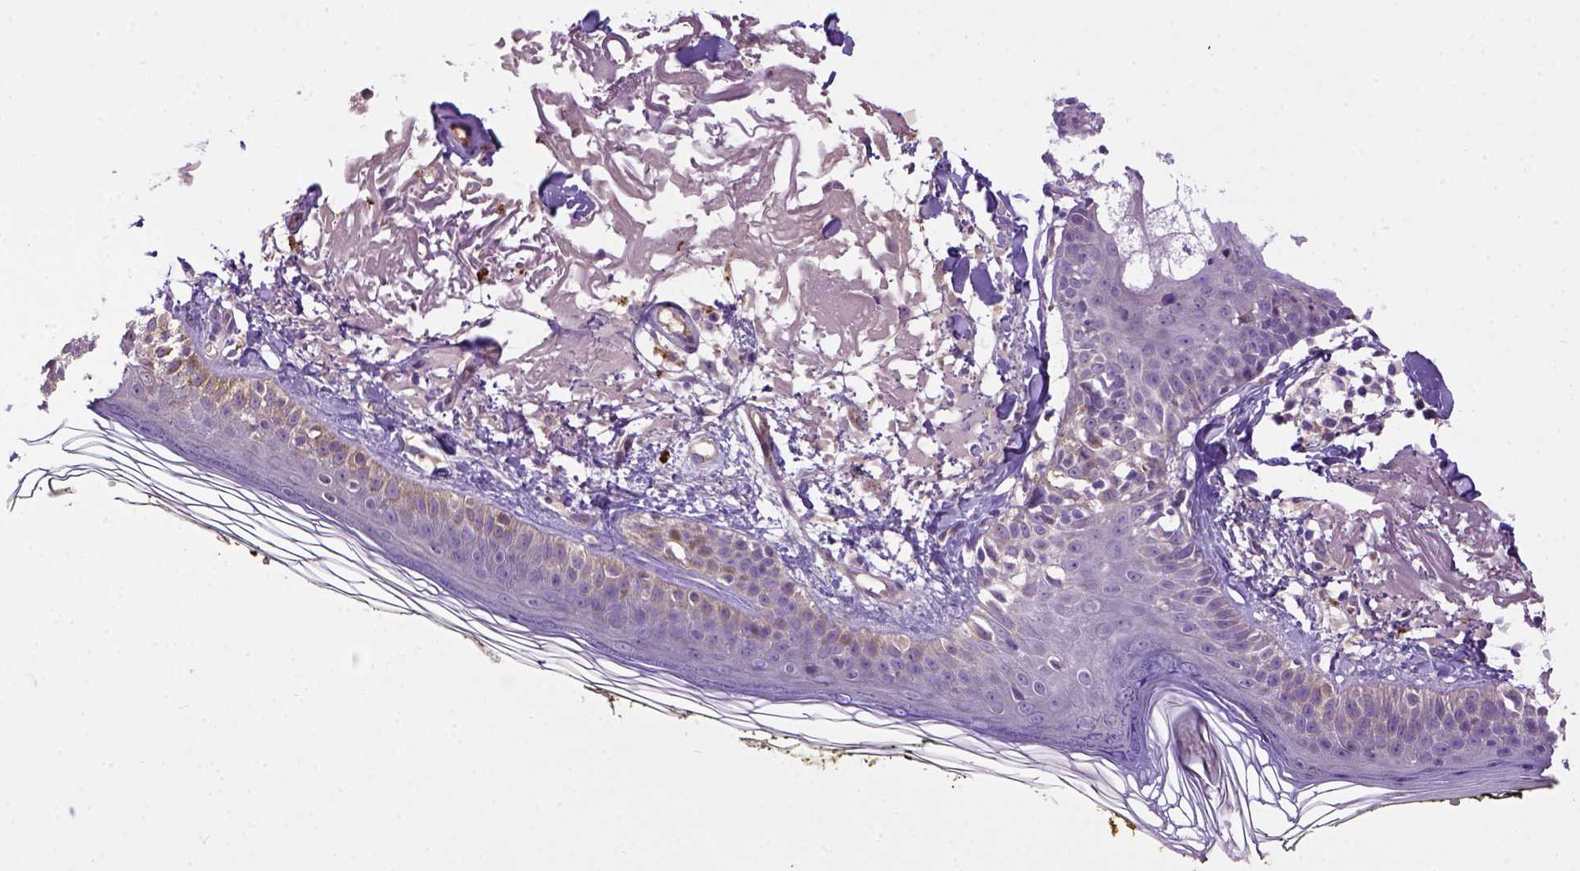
{"staining": {"intensity": "negative", "quantity": "none", "location": "none"}, "tissue": "skin", "cell_type": "Fibroblasts", "image_type": "normal", "snomed": [{"axis": "morphology", "description": "Normal tissue, NOS"}, {"axis": "topography", "description": "Skin"}], "caption": "Immunohistochemistry of unremarkable human skin reveals no staining in fibroblasts. The staining was performed using DAB (3,3'-diaminobenzidine) to visualize the protein expression in brown, while the nuclei were stained in blue with hematoxylin (Magnification: 20x).", "gene": "DEPDC1B", "patient": {"sex": "male", "age": 76}}